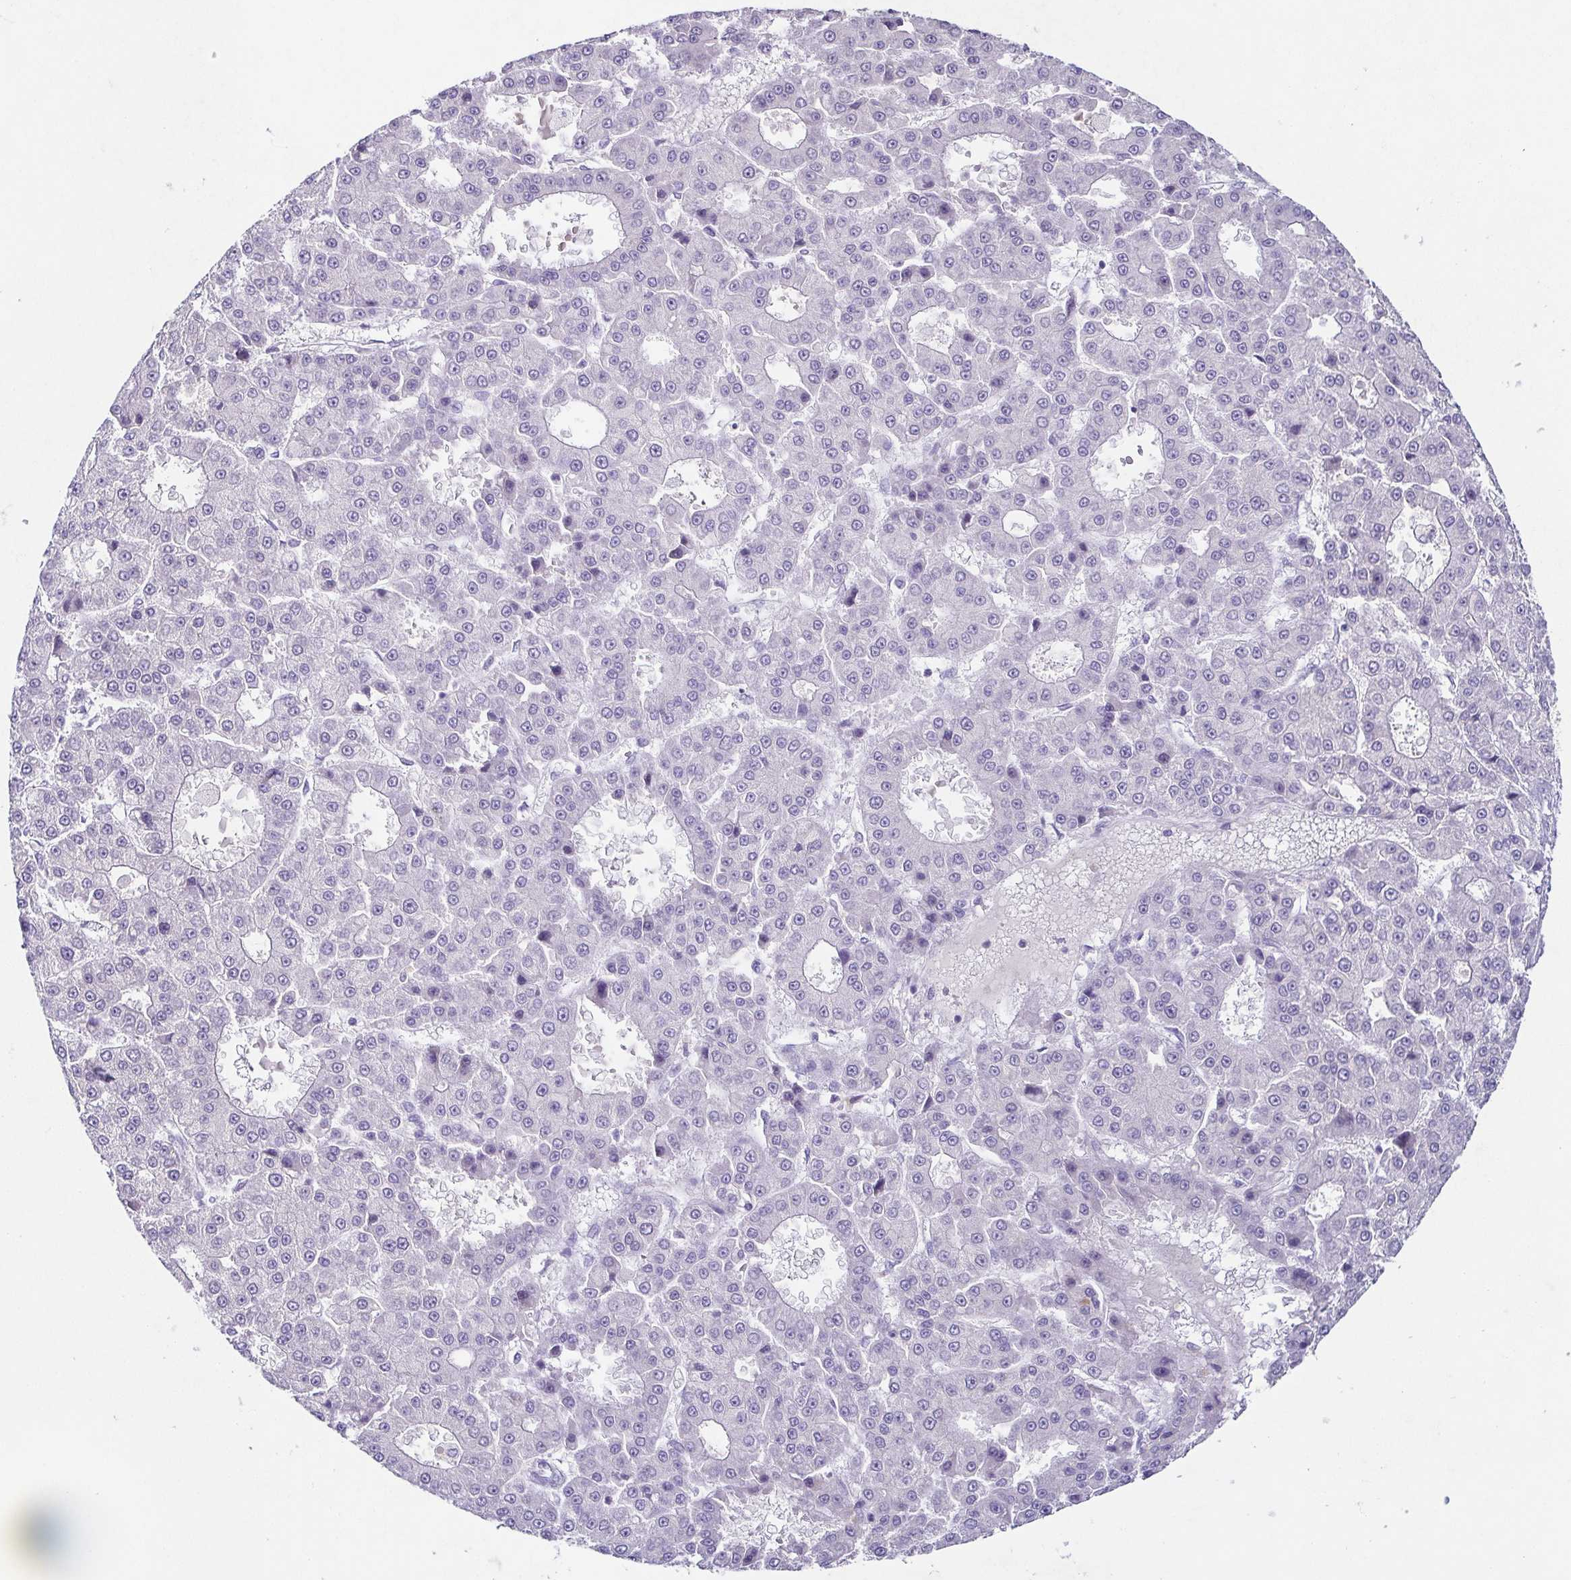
{"staining": {"intensity": "negative", "quantity": "none", "location": "none"}, "tissue": "liver cancer", "cell_type": "Tumor cells", "image_type": "cancer", "snomed": [{"axis": "morphology", "description": "Carcinoma, Hepatocellular, NOS"}, {"axis": "topography", "description": "Liver"}], "caption": "The micrograph exhibits no staining of tumor cells in liver cancer (hepatocellular carcinoma).", "gene": "TP73", "patient": {"sex": "male", "age": 70}}